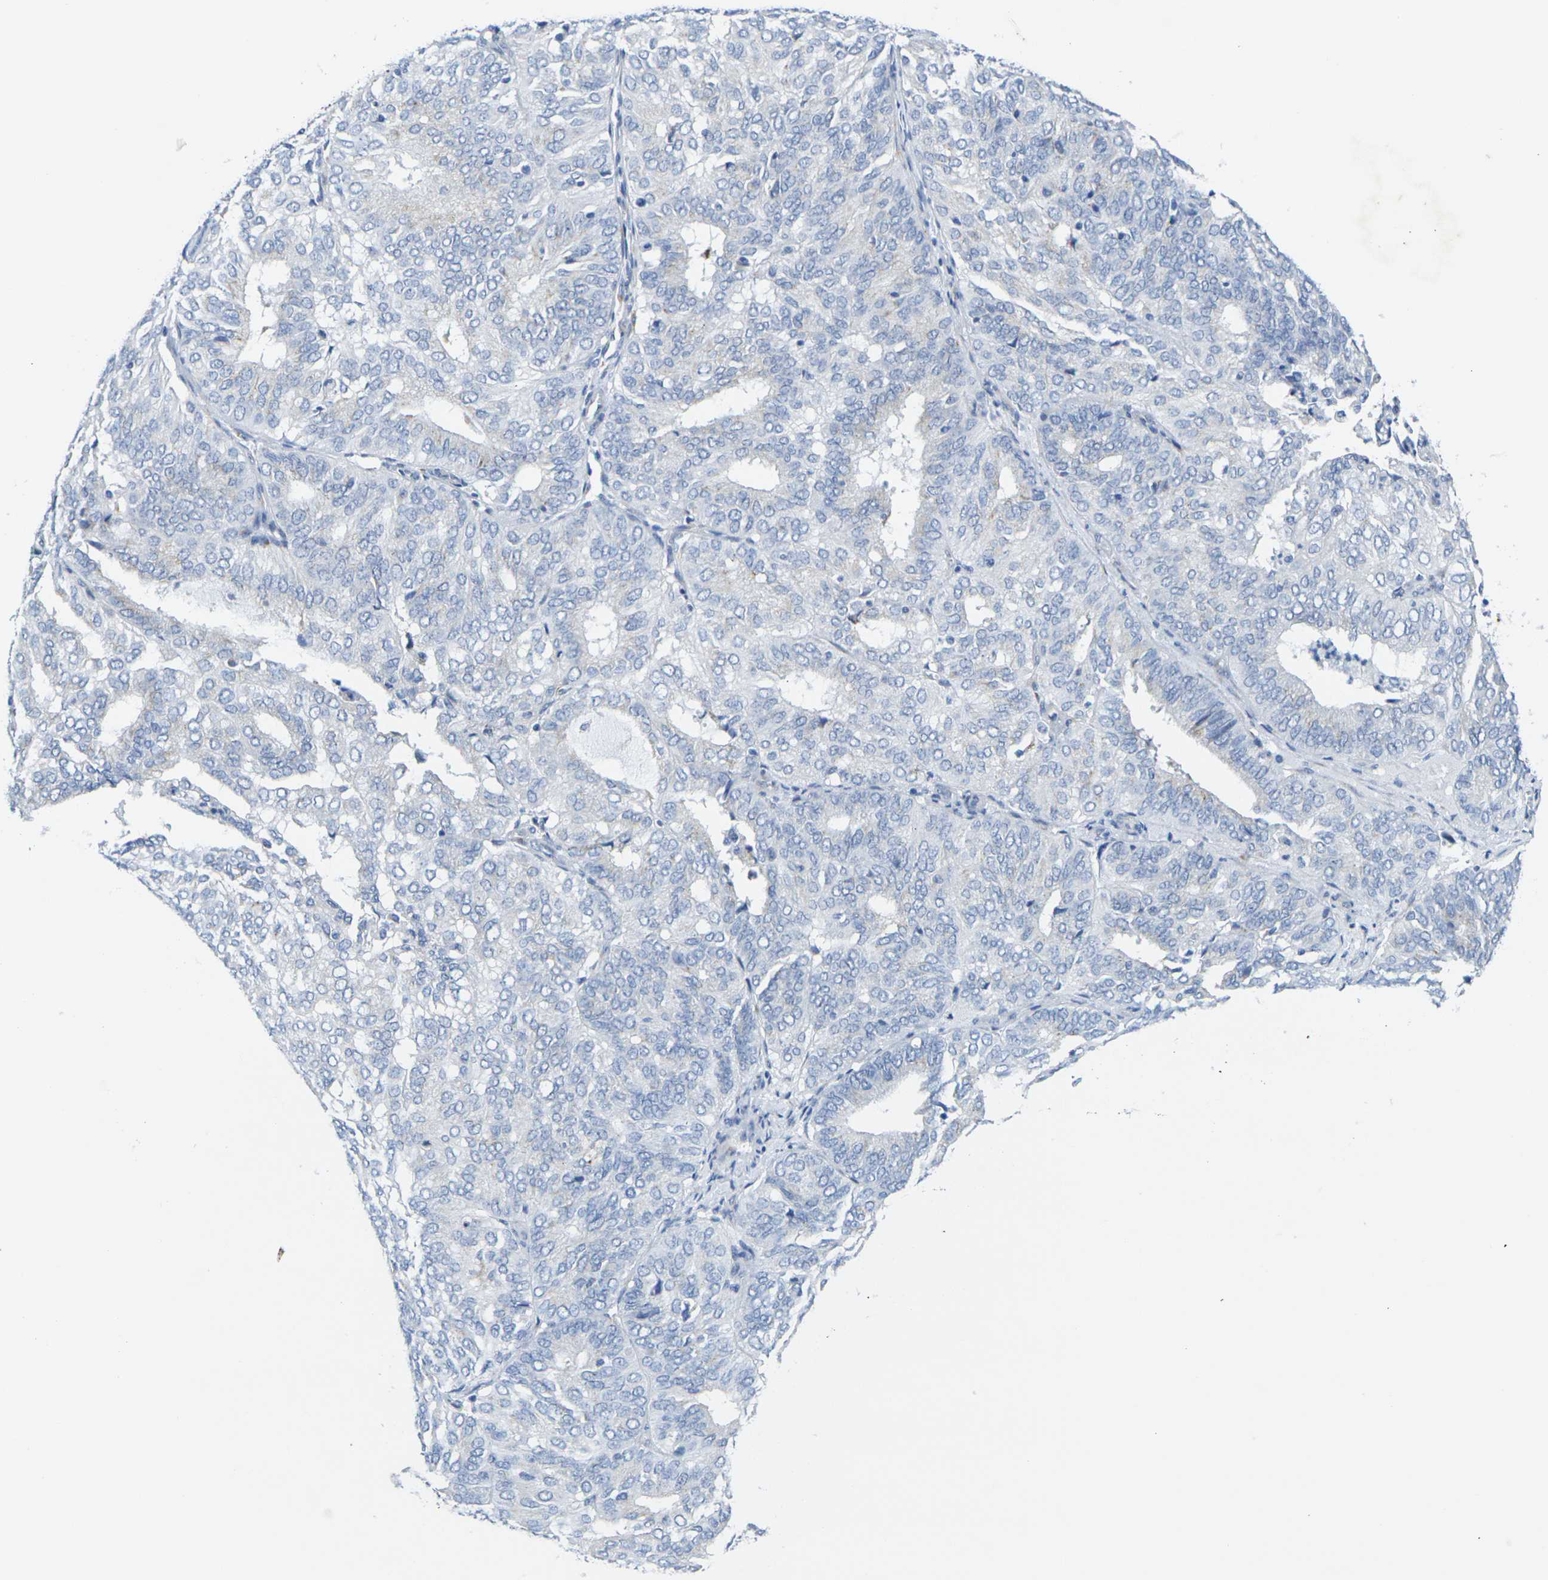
{"staining": {"intensity": "weak", "quantity": "<25%", "location": "cytoplasmic/membranous"}, "tissue": "endometrial cancer", "cell_type": "Tumor cells", "image_type": "cancer", "snomed": [{"axis": "morphology", "description": "Adenocarcinoma, NOS"}, {"axis": "topography", "description": "Uterus"}], "caption": "Immunohistochemistry micrograph of endometrial cancer (adenocarcinoma) stained for a protein (brown), which displays no positivity in tumor cells.", "gene": "CRK", "patient": {"sex": "female", "age": 60}}